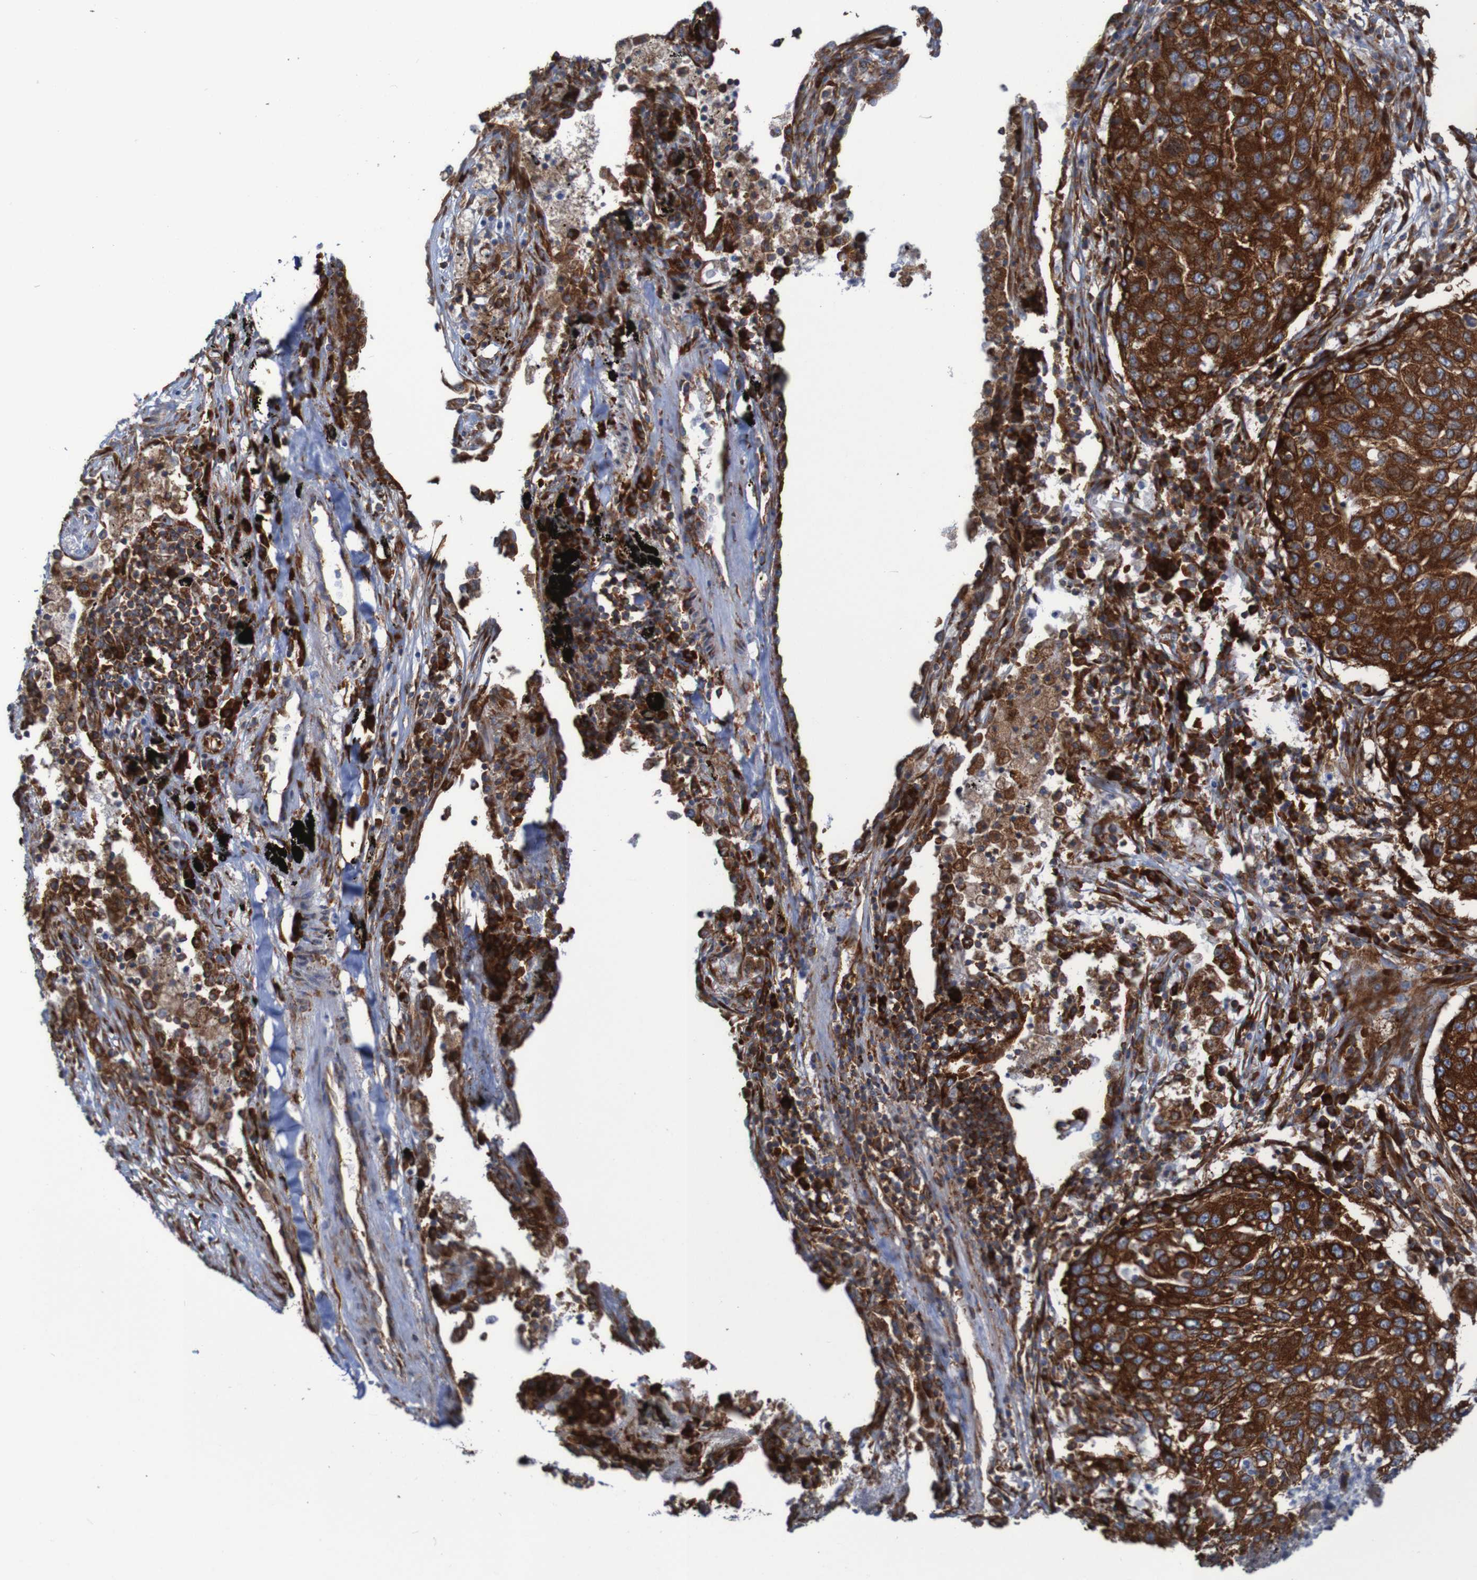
{"staining": {"intensity": "strong", "quantity": ">75%", "location": "cytoplasmic/membranous"}, "tissue": "lung cancer", "cell_type": "Tumor cells", "image_type": "cancer", "snomed": [{"axis": "morphology", "description": "Squamous cell carcinoma, NOS"}, {"axis": "topography", "description": "Lung"}], "caption": "The histopathology image displays staining of squamous cell carcinoma (lung), revealing strong cytoplasmic/membranous protein expression (brown color) within tumor cells.", "gene": "RPL10", "patient": {"sex": "female", "age": 63}}